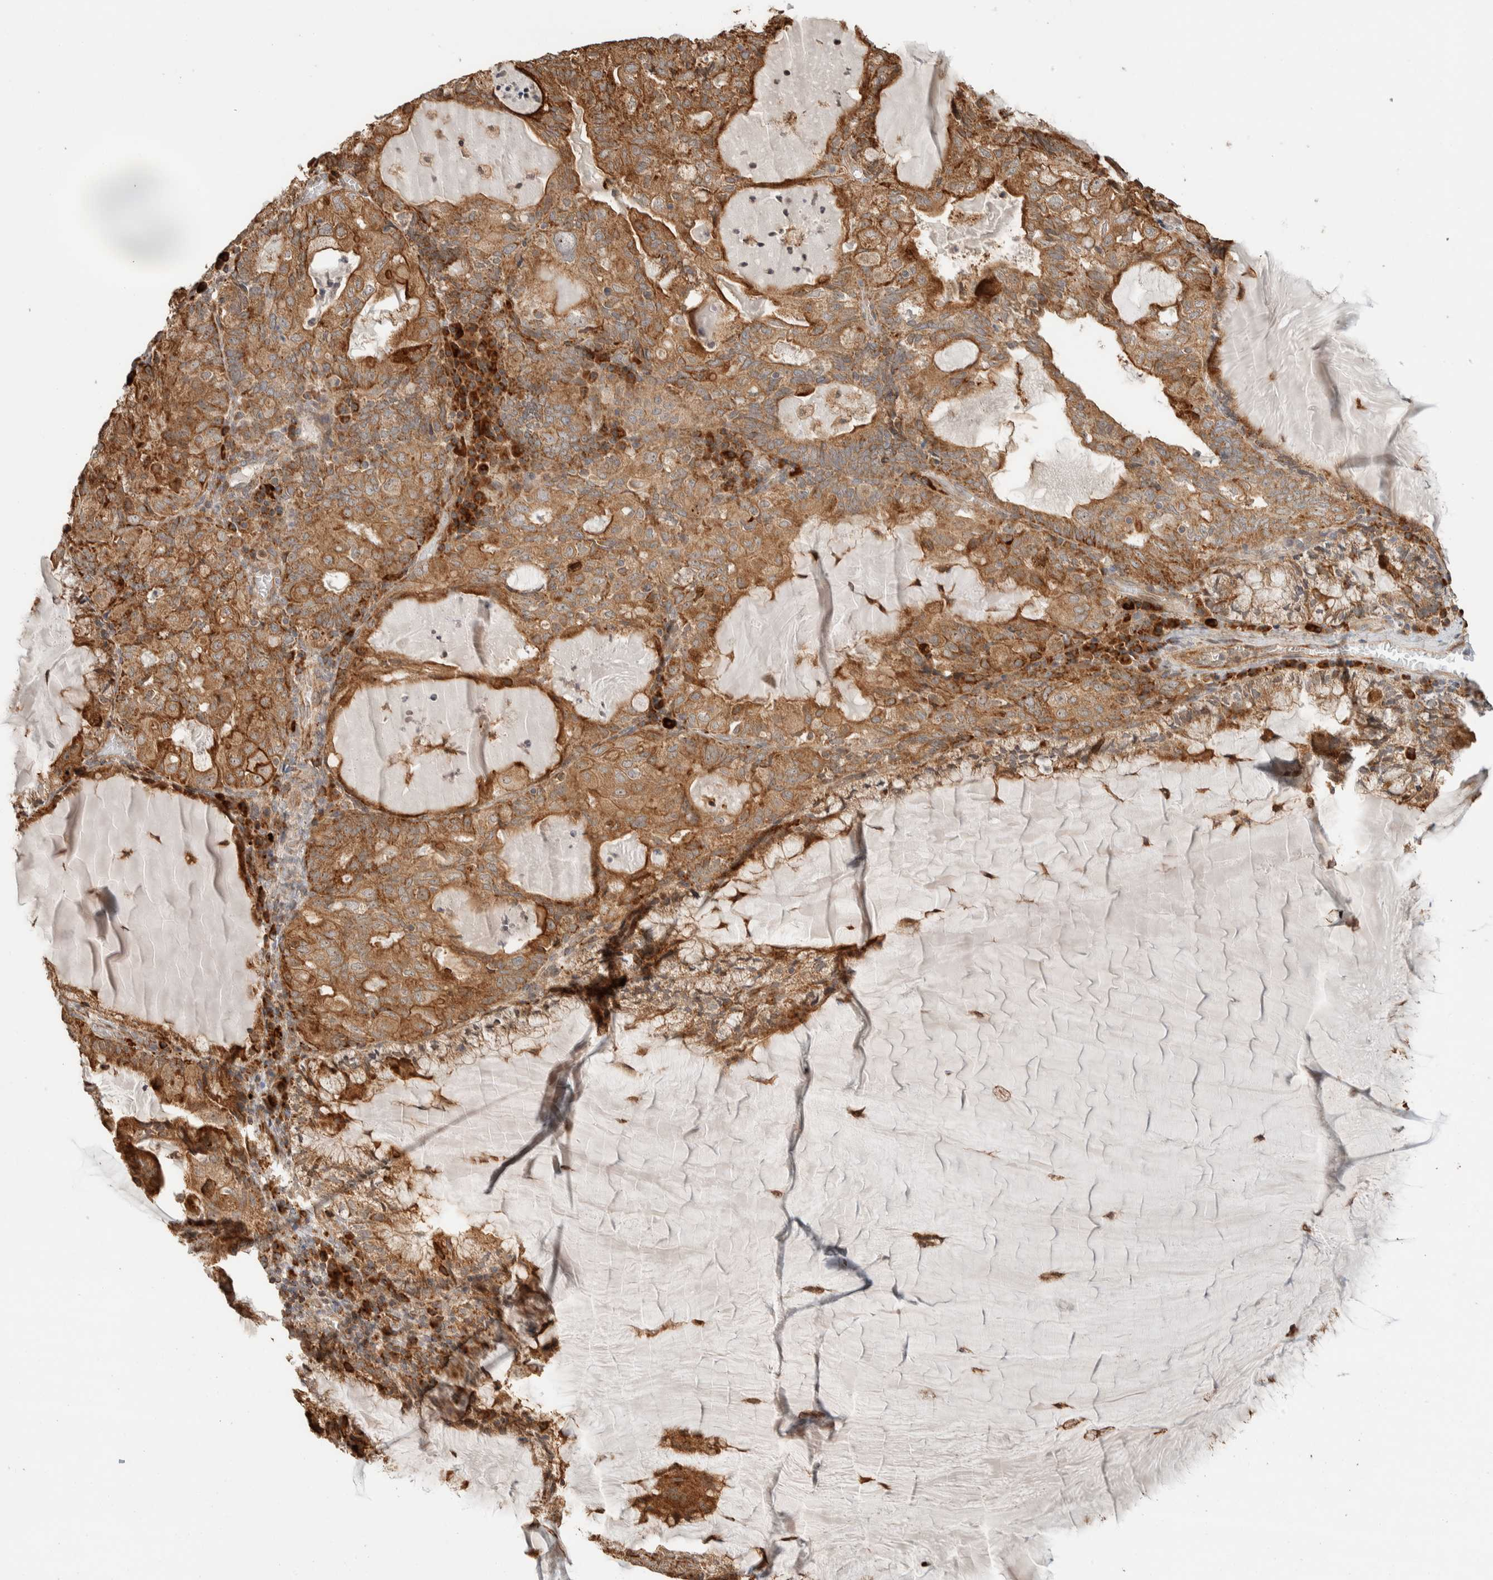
{"staining": {"intensity": "moderate", "quantity": ">75%", "location": "cytoplasmic/membranous"}, "tissue": "endometrial cancer", "cell_type": "Tumor cells", "image_type": "cancer", "snomed": [{"axis": "morphology", "description": "Adenocarcinoma, NOS"}, {"axis": "topography", "description": "Endometrium"}], "caption": "Brown immunohistochemical staining in human endometrial cancer (adenocarcinoma) reveals moderate cytoplasmic/membranous staining in approximately >75% of tumor cells.", "gene": "KIF9", "patient": {"sex": "female", "age": 81}}